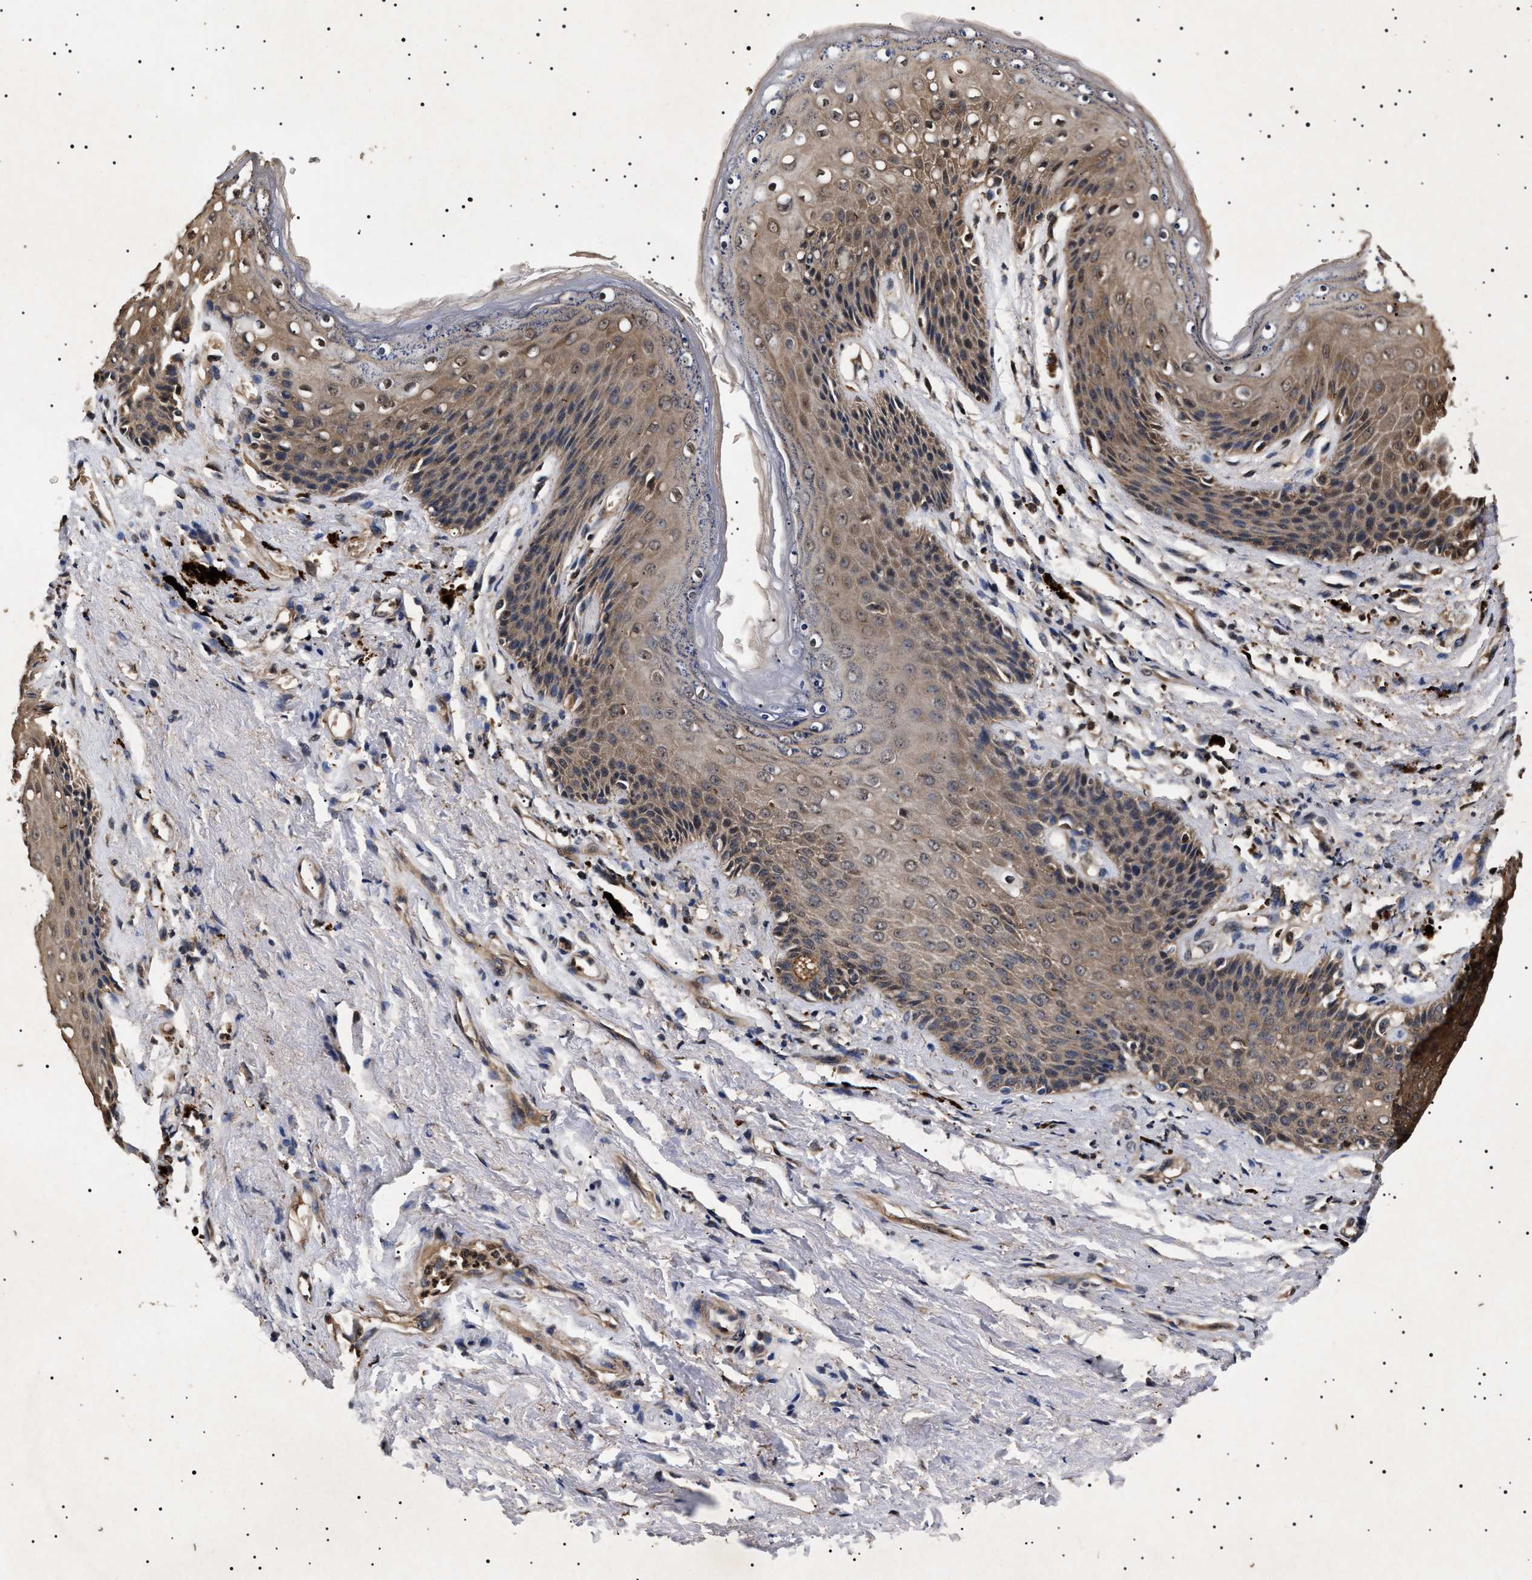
{"staining": {"intensity": "moderate", "quantity": ">75%", "location": "cytoplasmic/membranous,nuclear"}, "tissue": "skin", "cell_type": "Epidermal cells", "image_type": "normal", "snomed": [{"axis": "morphology", "description": "Normal tissue, NOS"}, {"axis": "topography", "description": "Anal"}], "caption": "An image showing moderate cytoplasmic/membranous,nuclear staining in about >75% of epidermal cells in normal skin, as visualized by brown immunohistochemical staining.", "gene": "KIF21A", "patient": {"sex": "female", "age": 46}}